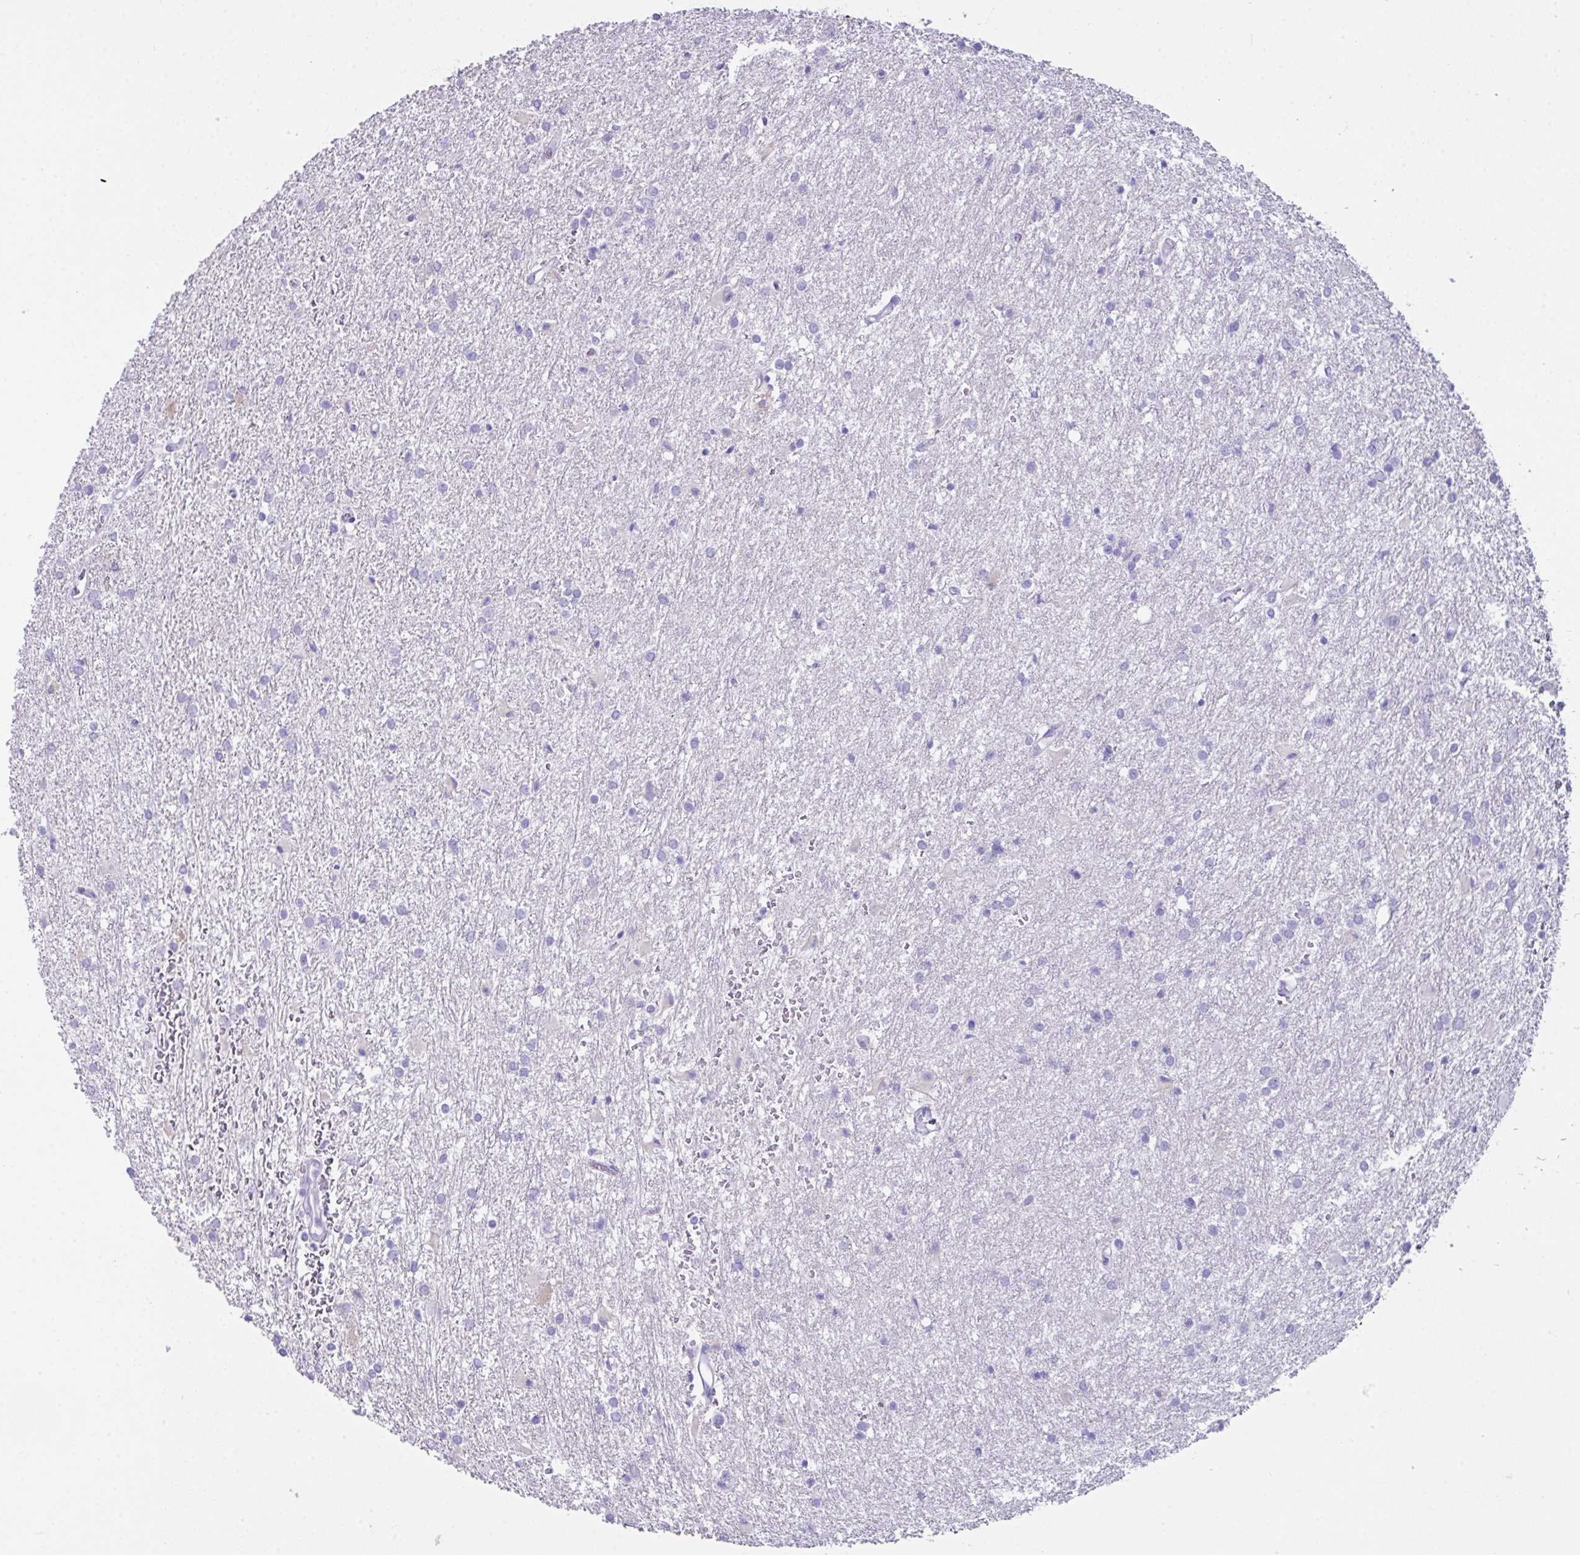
{"staining": {"intensity": "negative", "quantity": "none", "location": "none"}, "tissue": "glioma", "cell_type": "Tumor cells", "image_type": "cancer", "snomed": [{"axis": "morphology", "description": "Glioma, malignant, High grade"}, {"axis": "topography", "description": "Brain"}], "caption": "The IHC photomicrograph has no significant staining in tumor cells of malignant glioma (high-grade) tissue. Nuclei are stained in blue.", "gene": "LGALS4", "patient": {"sex": "female", "age": 50}}